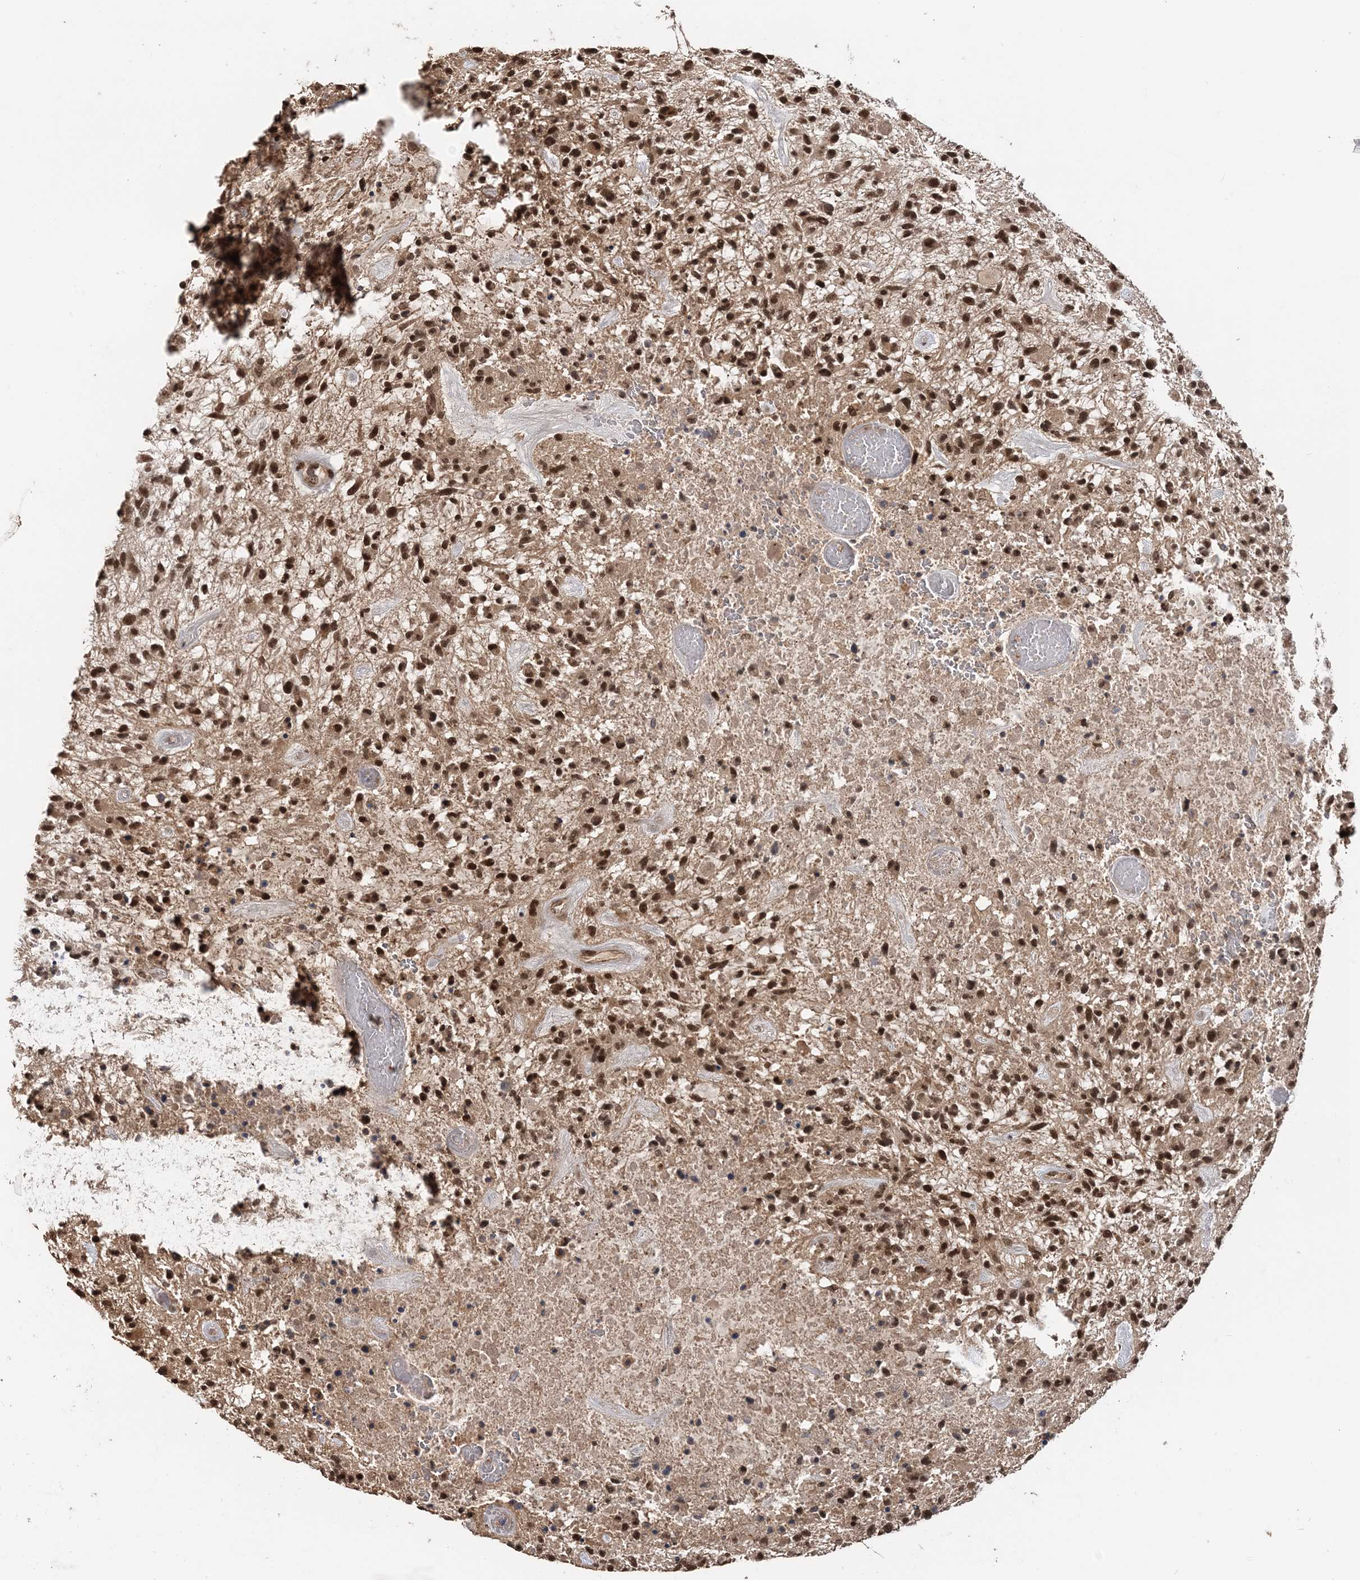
{"staining": {"intensity": "strong", "quantity": ">75%", "location": "cytoplasmic/membranous,nuclear"}, "tissue": "glioma", "cell_type": "Tumor cells", "image_type": "cancer", "snomed": [{"axis": "morphology", "description": "Glioma, malignant, High grade"}, {"axis": "topography", "description": "Brain"}], "caption": "IHC of human glioma displays high levels of strong cytoplasmic/membranous and nuclear staining in about >75% of tumor cells.", "gene": "TSHZ2", "patient": {"sex": "male", "age": 47}}